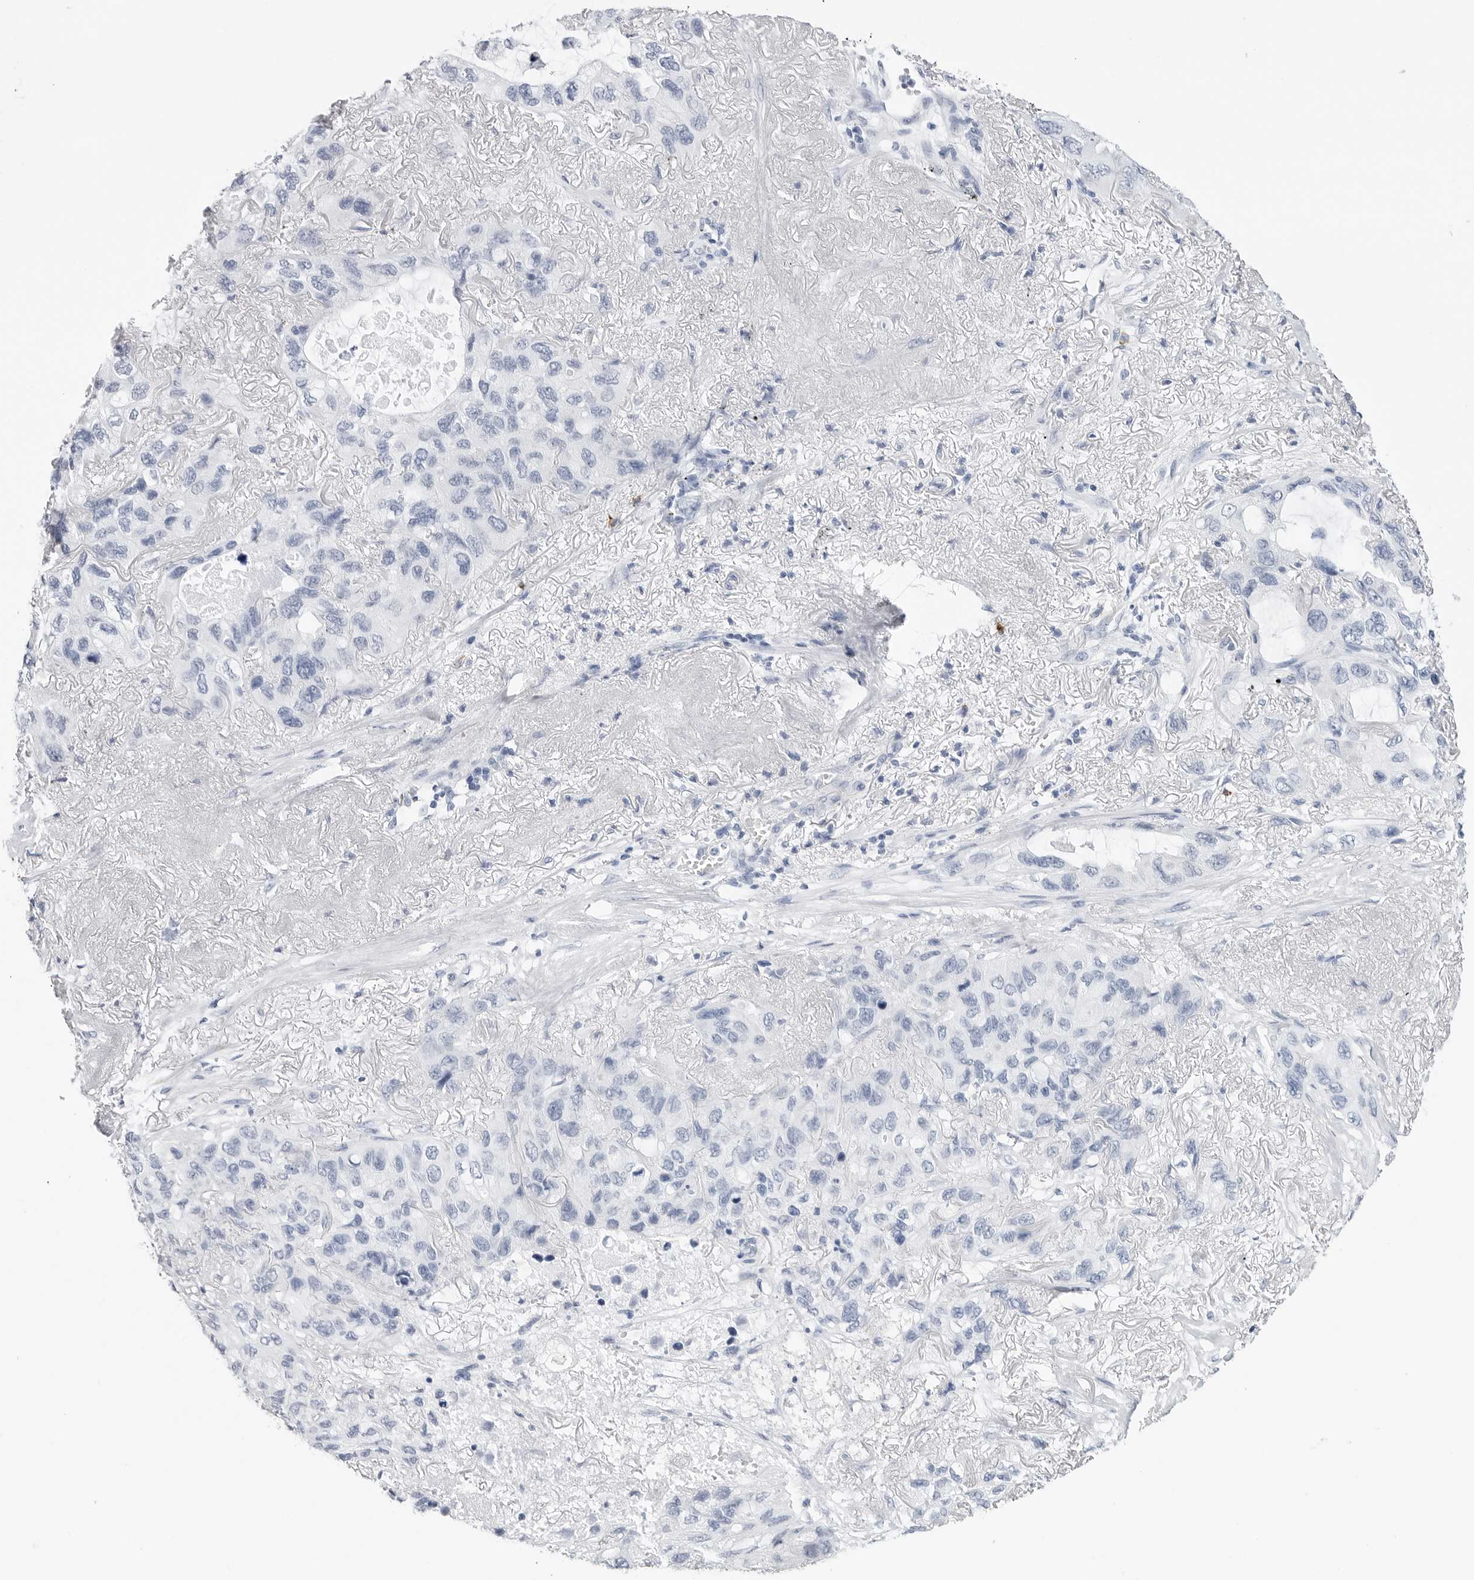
{"staining": {"intensity": "negative", "quantity": "none", "location": "none"}, "tissue": "lung cancer", "cell_type": "Tumor cells", "image_type": "cancer", "snomed": [{"axis": "morphology", "description": "Squamous cell carcinoma, NOS"}, {"axis": "topography", "description": "Lung"}], "caption": "Immunohistochemistry (IHC) micrograph of human squamous cell carcinoma (lung) stained for a protein (brown), which exhibits no expression in tumor cells.", "gene": "HSPB7", "patient": {"sex": "female", "age": 73}}